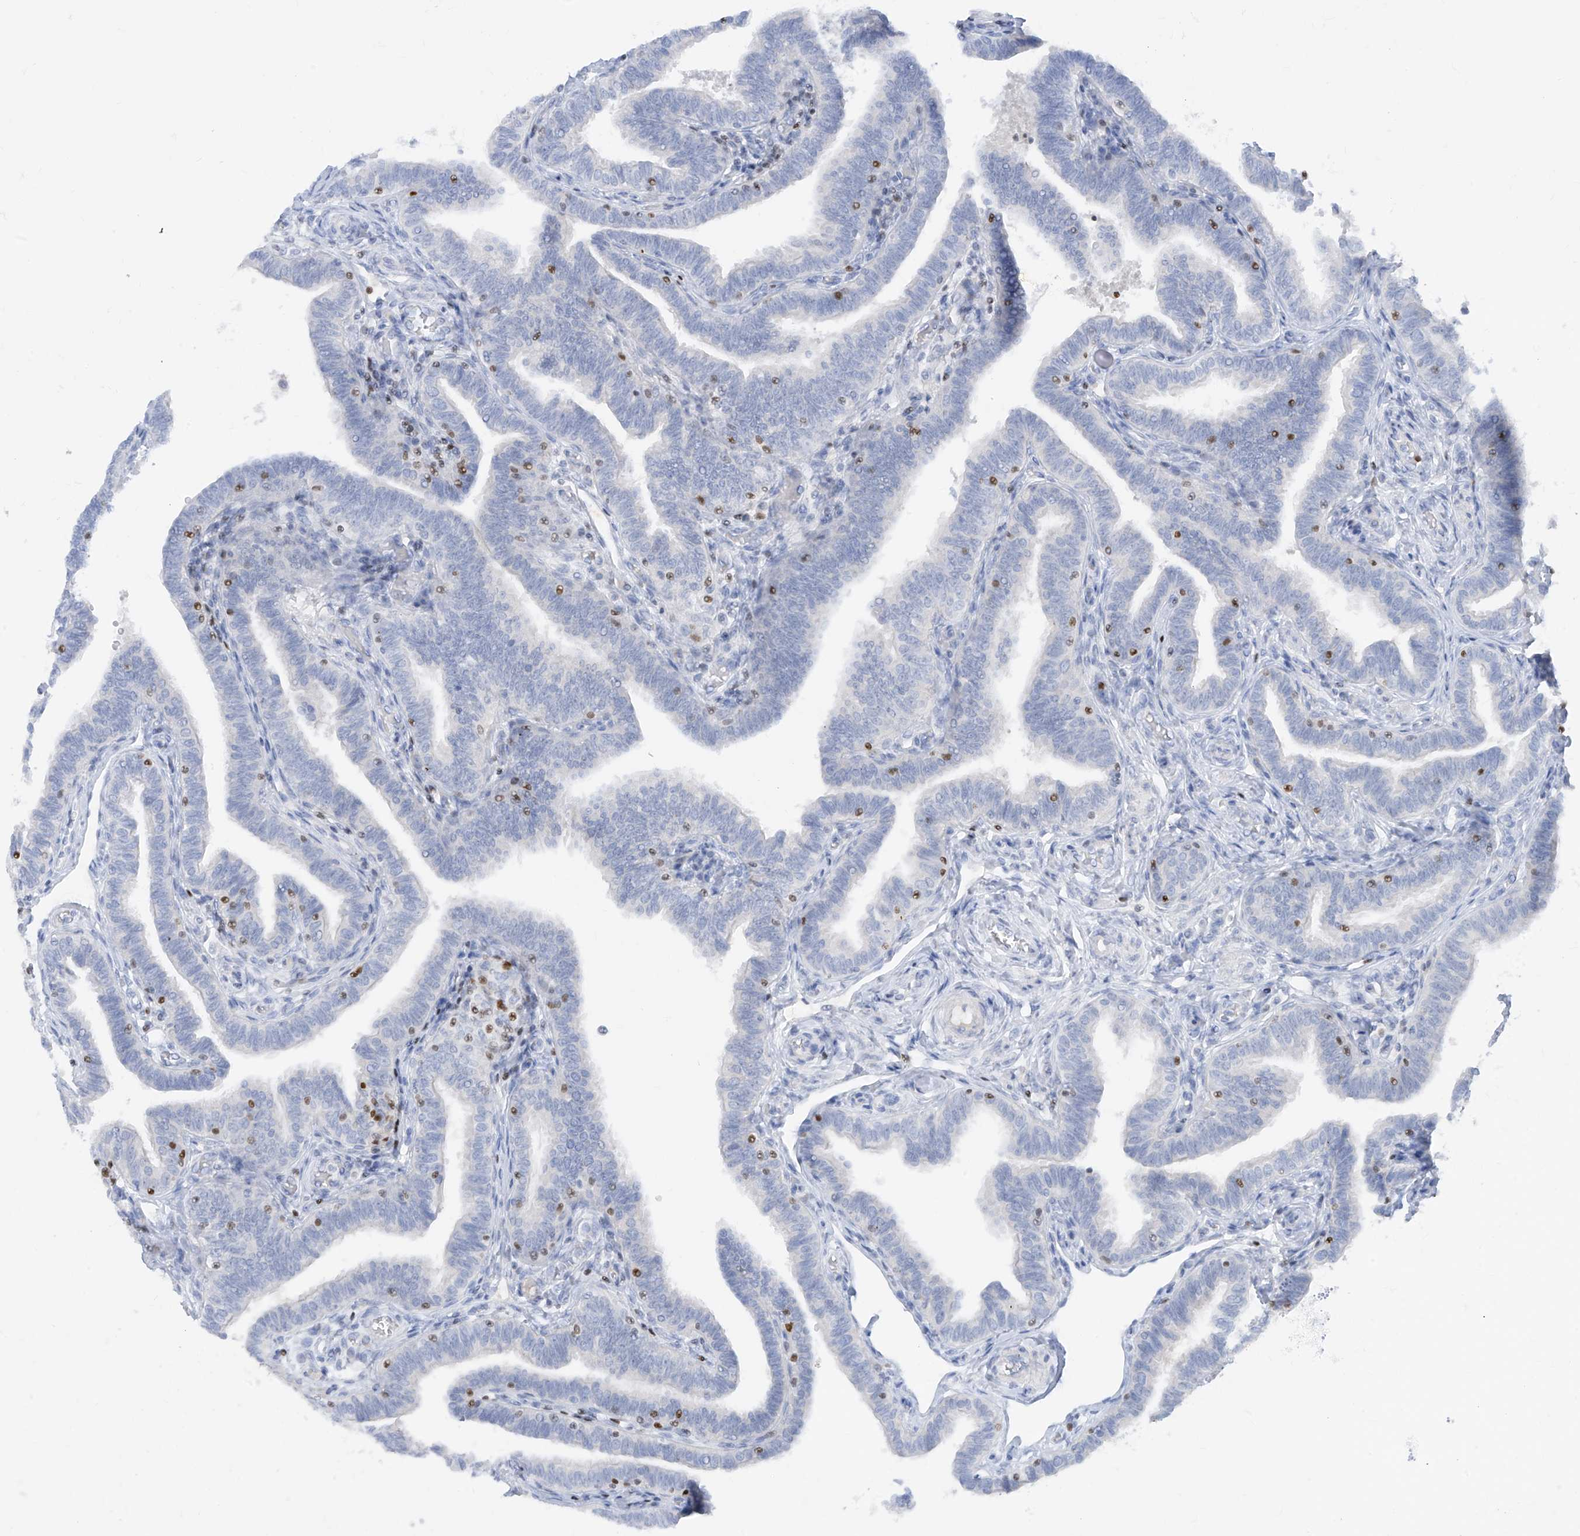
{"staining": {"intensity": "negative", "quantity": "none", "location": "none"}, "tissue": "fallopian tube", "cell_type": "Glandular cells", "image_type": "normal", "snomed": [{"axis": "morphology", "description": "Normal tissue, NOS"}, {"axis": "topography", "description": "Fallopian tube"}], "caption": "The micrograph displays no staining of glandular cells in normal fallopian tube.", "gene": "TBX21", "patient": {"sex": "female", "age": 39}}